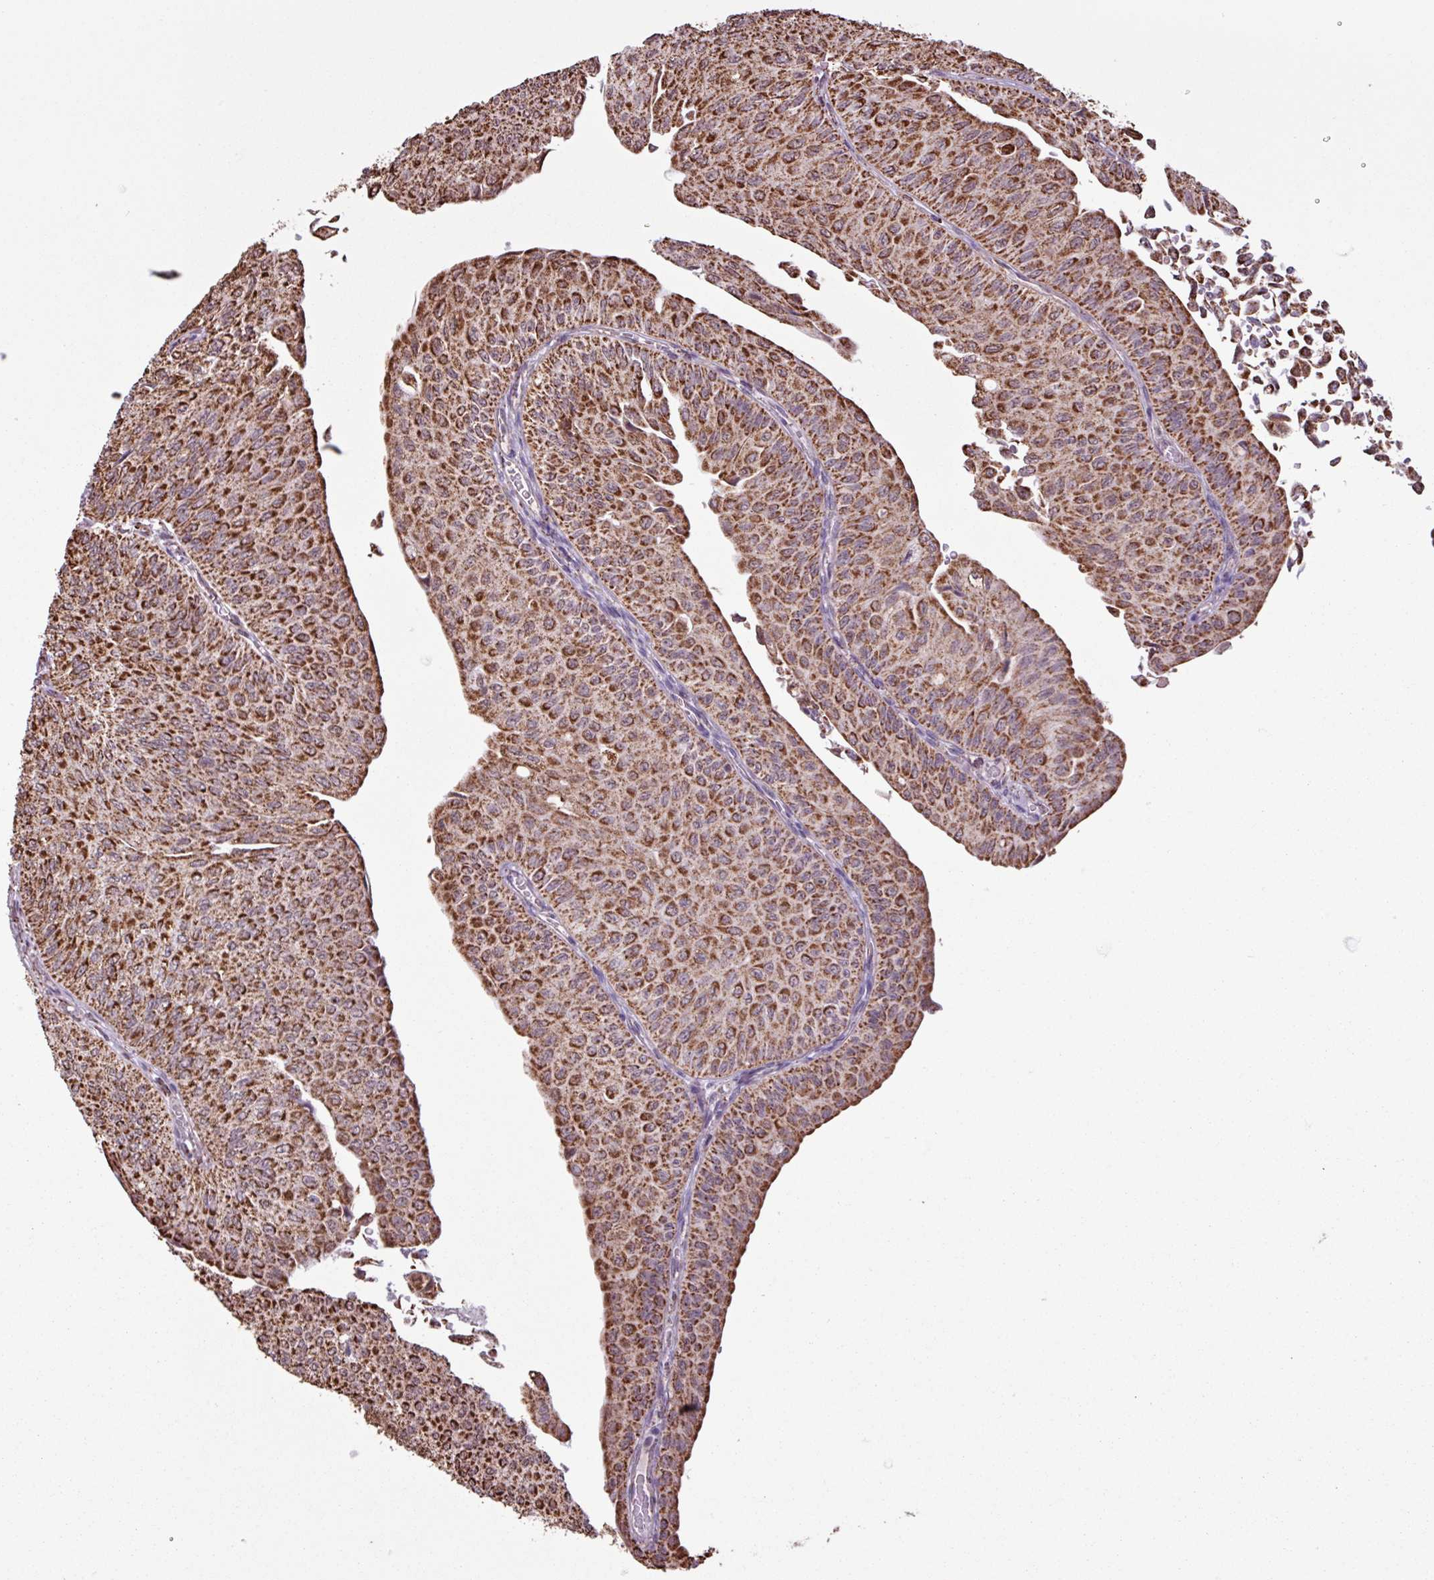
{"staining": {"intensity": "strong", "quantity": ">75%", "location": "cytoplasmic/membranous"}, "tissue": "urothelial cancer", "cell_type": "Tumor cells", "image_type": "cancer", "snomed": [{"axis": "morphology", "description": "Urothelial carcinoma, NOS"}, {"axis": "topography", "description": "Urinary bladder"}], "caption": "Strong cytoplasmic/membranous staining is present in about >75% of tumor cells in urothelial cancer.", "gene": "ALG8", "patient": {"sex": "male", "age": 59}}